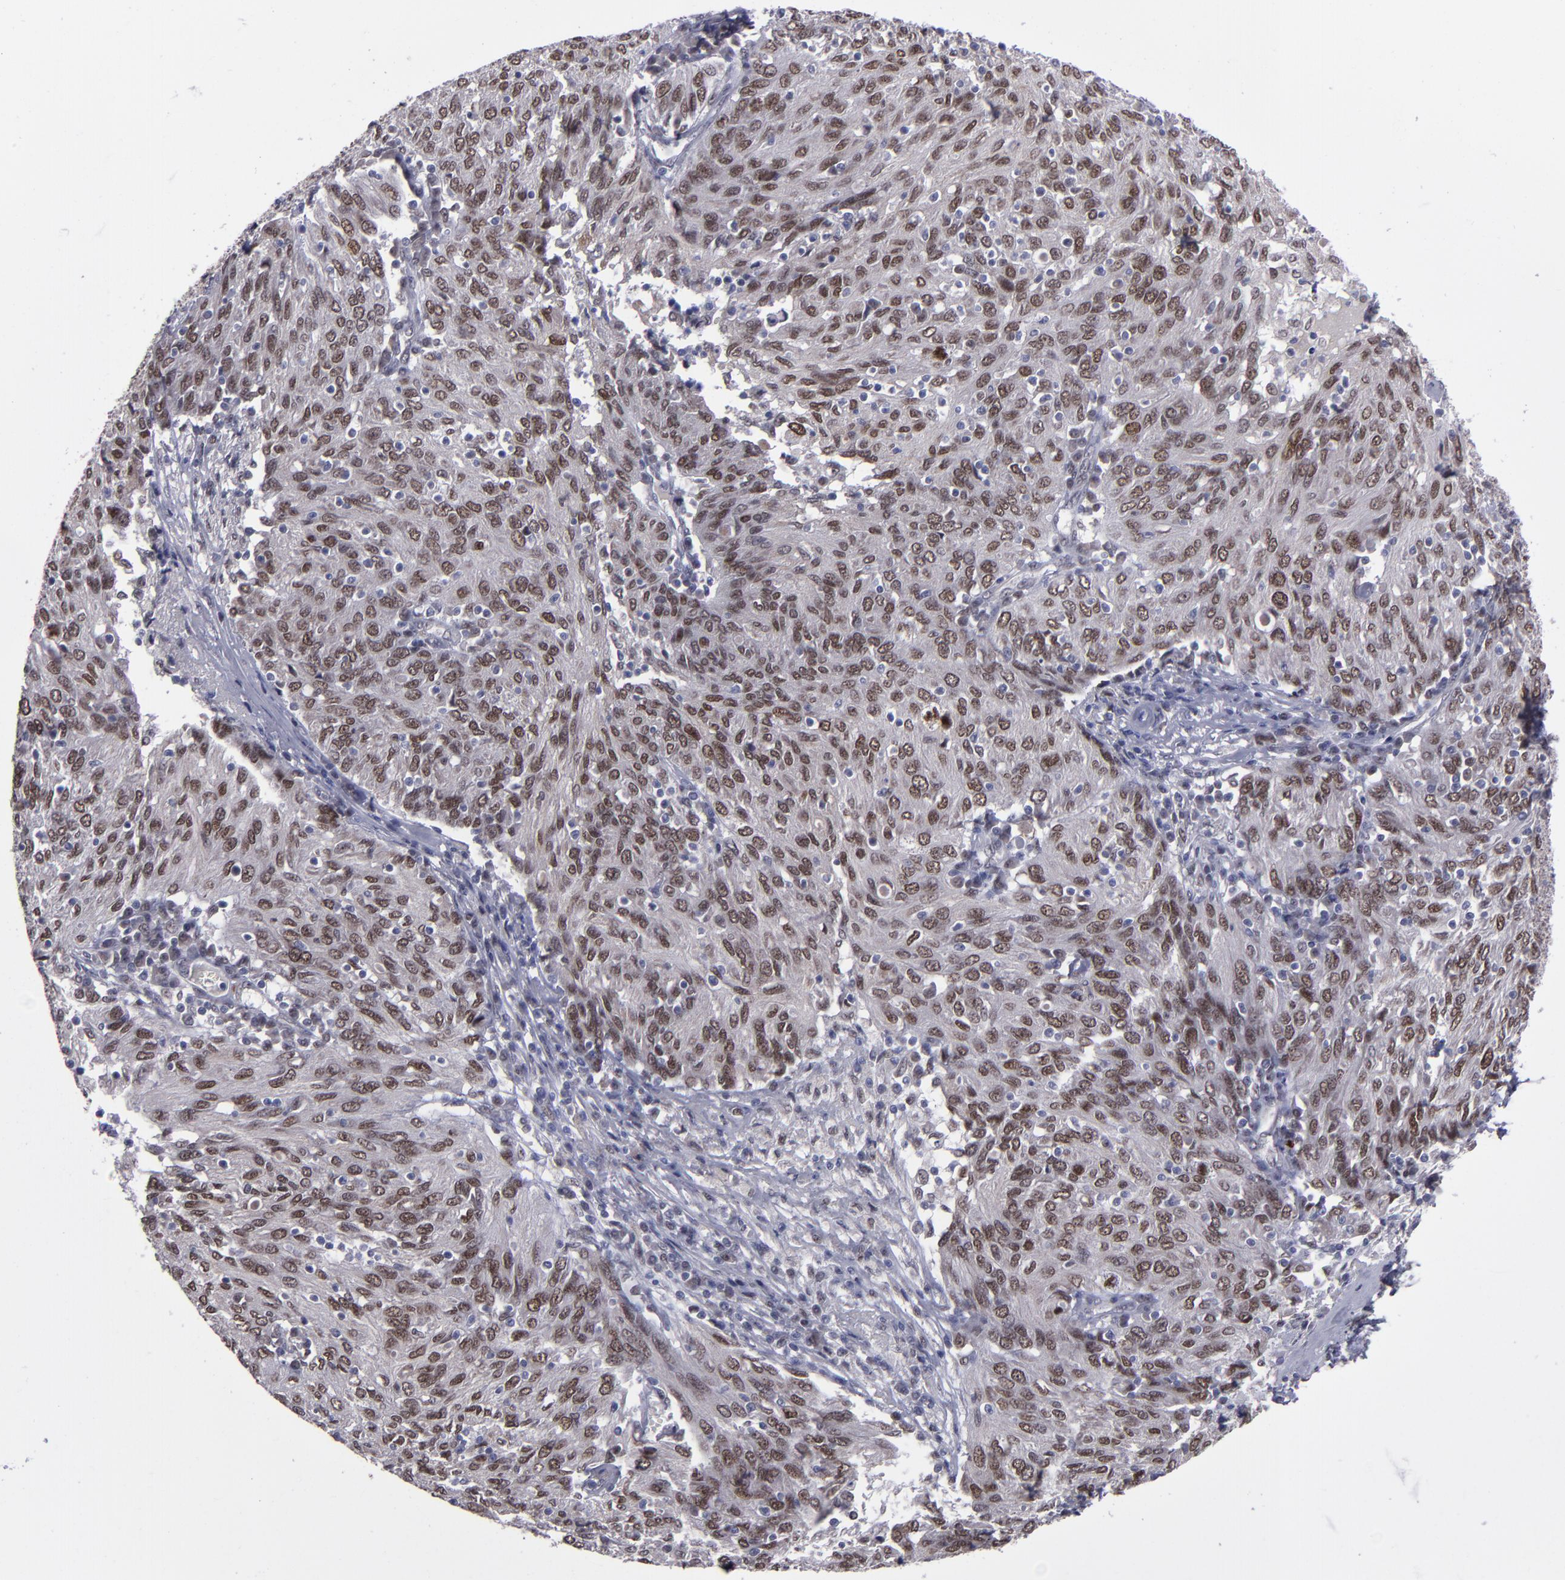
{"staining": {"intensity": "weak", "quantity": ">75%", "location": "nuclear"}, "tissue": "ovarian cancer", "cell_type": "Tumor cells", "image_type": "cancer", "snomed": [{"axis": "morphology", "description": "Carcinoma, endometroid"}, {"axis": "topography", "description": "Ovary"}], "caption": "Immunohistochemistry (IHC) of human ovarian endometroid carcinoma exhibits low levels of weak nuclear expression in about >75% of tumor cells. (Brightfield microscopy of DAB IHC at high magnification).", "gene": "RREB1", "patient": {"sex": "female", "age": 50}}